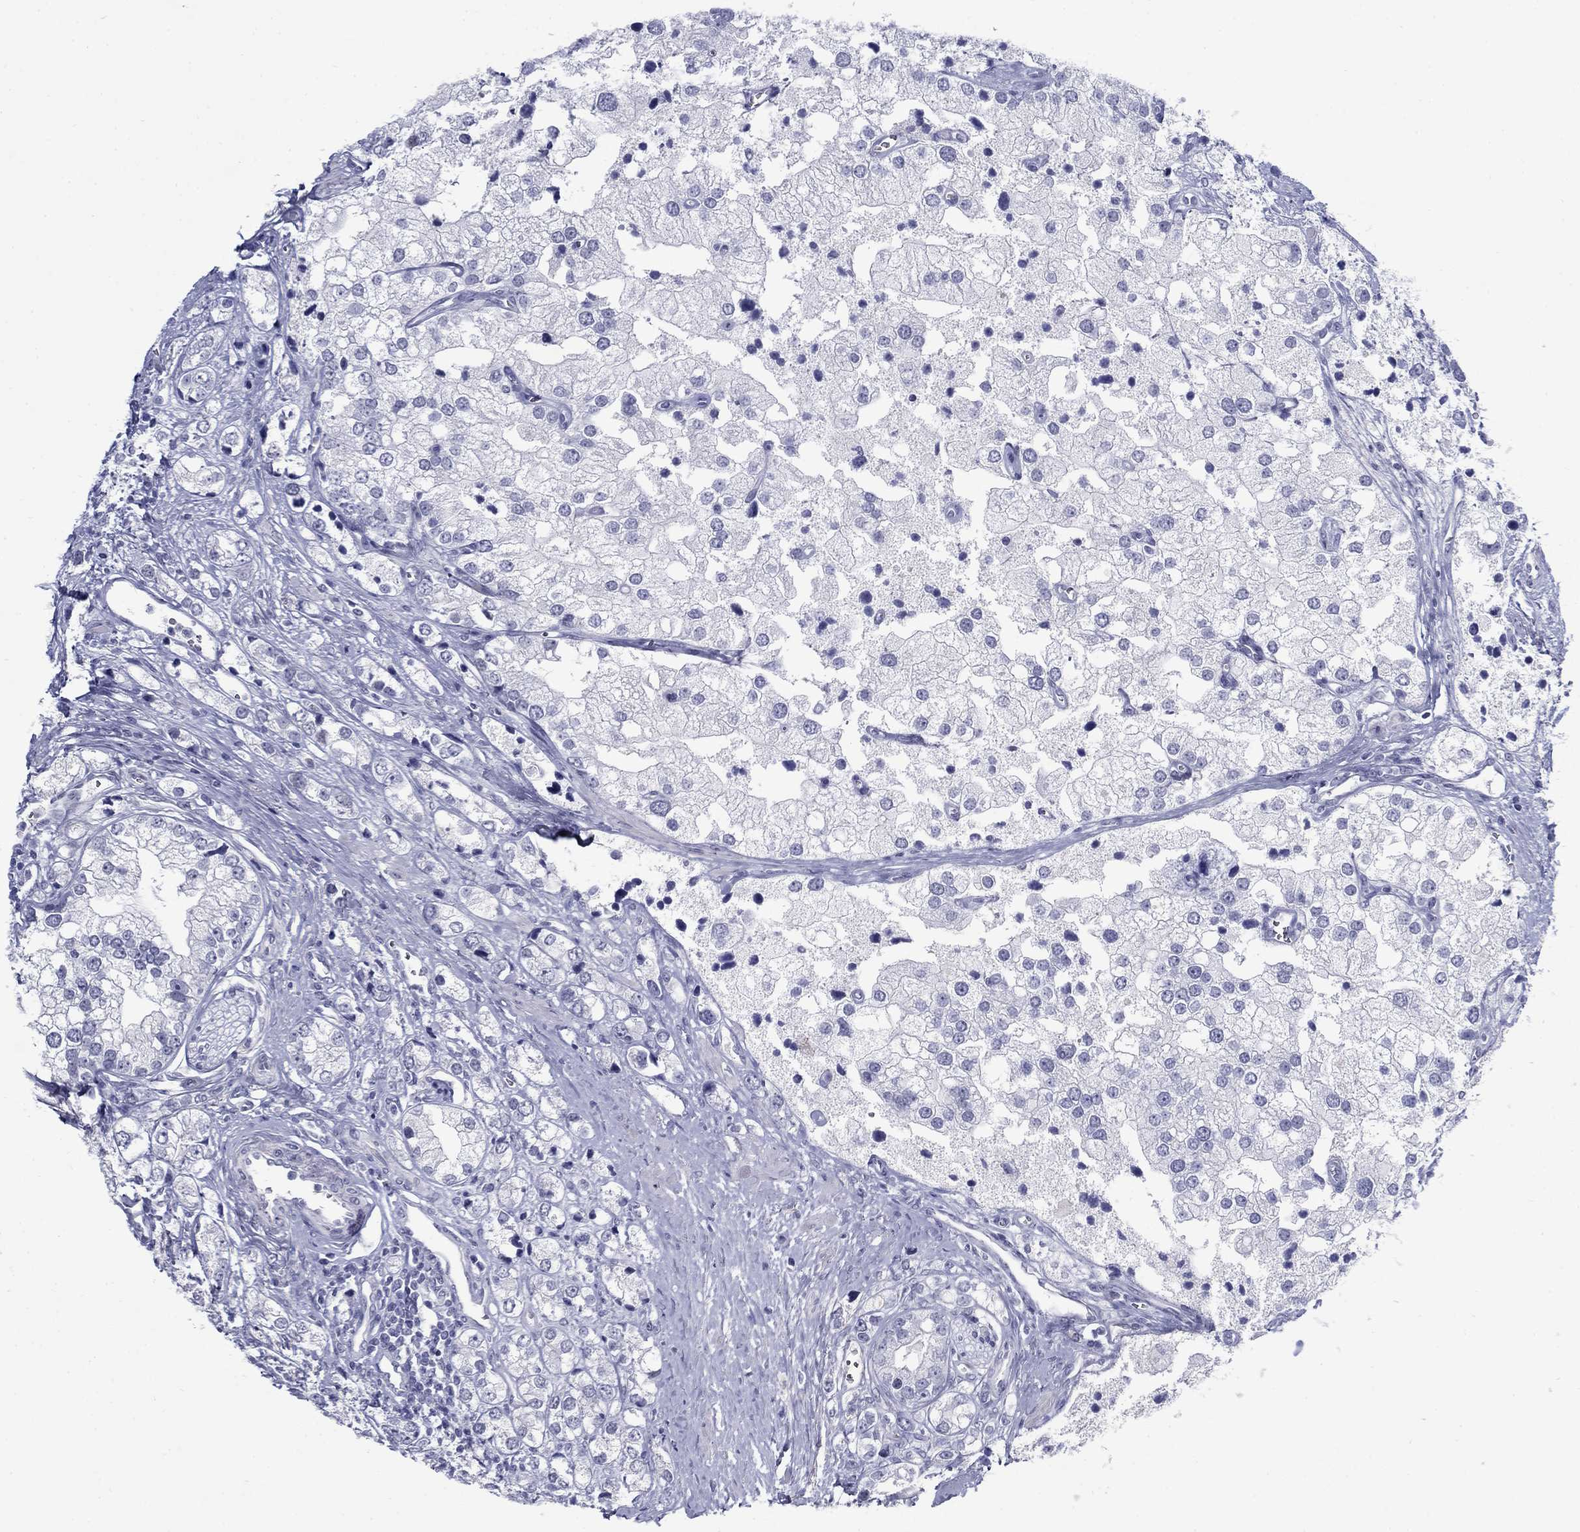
{"staining": {"intensity": "negative", "quantity": "none", "location": "none"}, "tissue": "prostate cancer", "cell_type": "Tumor cells", "image_type": "cancer", "snomed": [{"axis": "morphology", "description": "Adenocarcinoma, NOS"}, {"axis": "topography", "description": "Prostate and seminal vesicle, NOS"}, {"axis": "topography", "description": "Prostate"}], "caption": "The IHC image has no significant positivity in tumor cells of prostate adenocarcinoma tissue.", "gene": "C4orf19", "patient": {"sex": "male", "age": 79}}